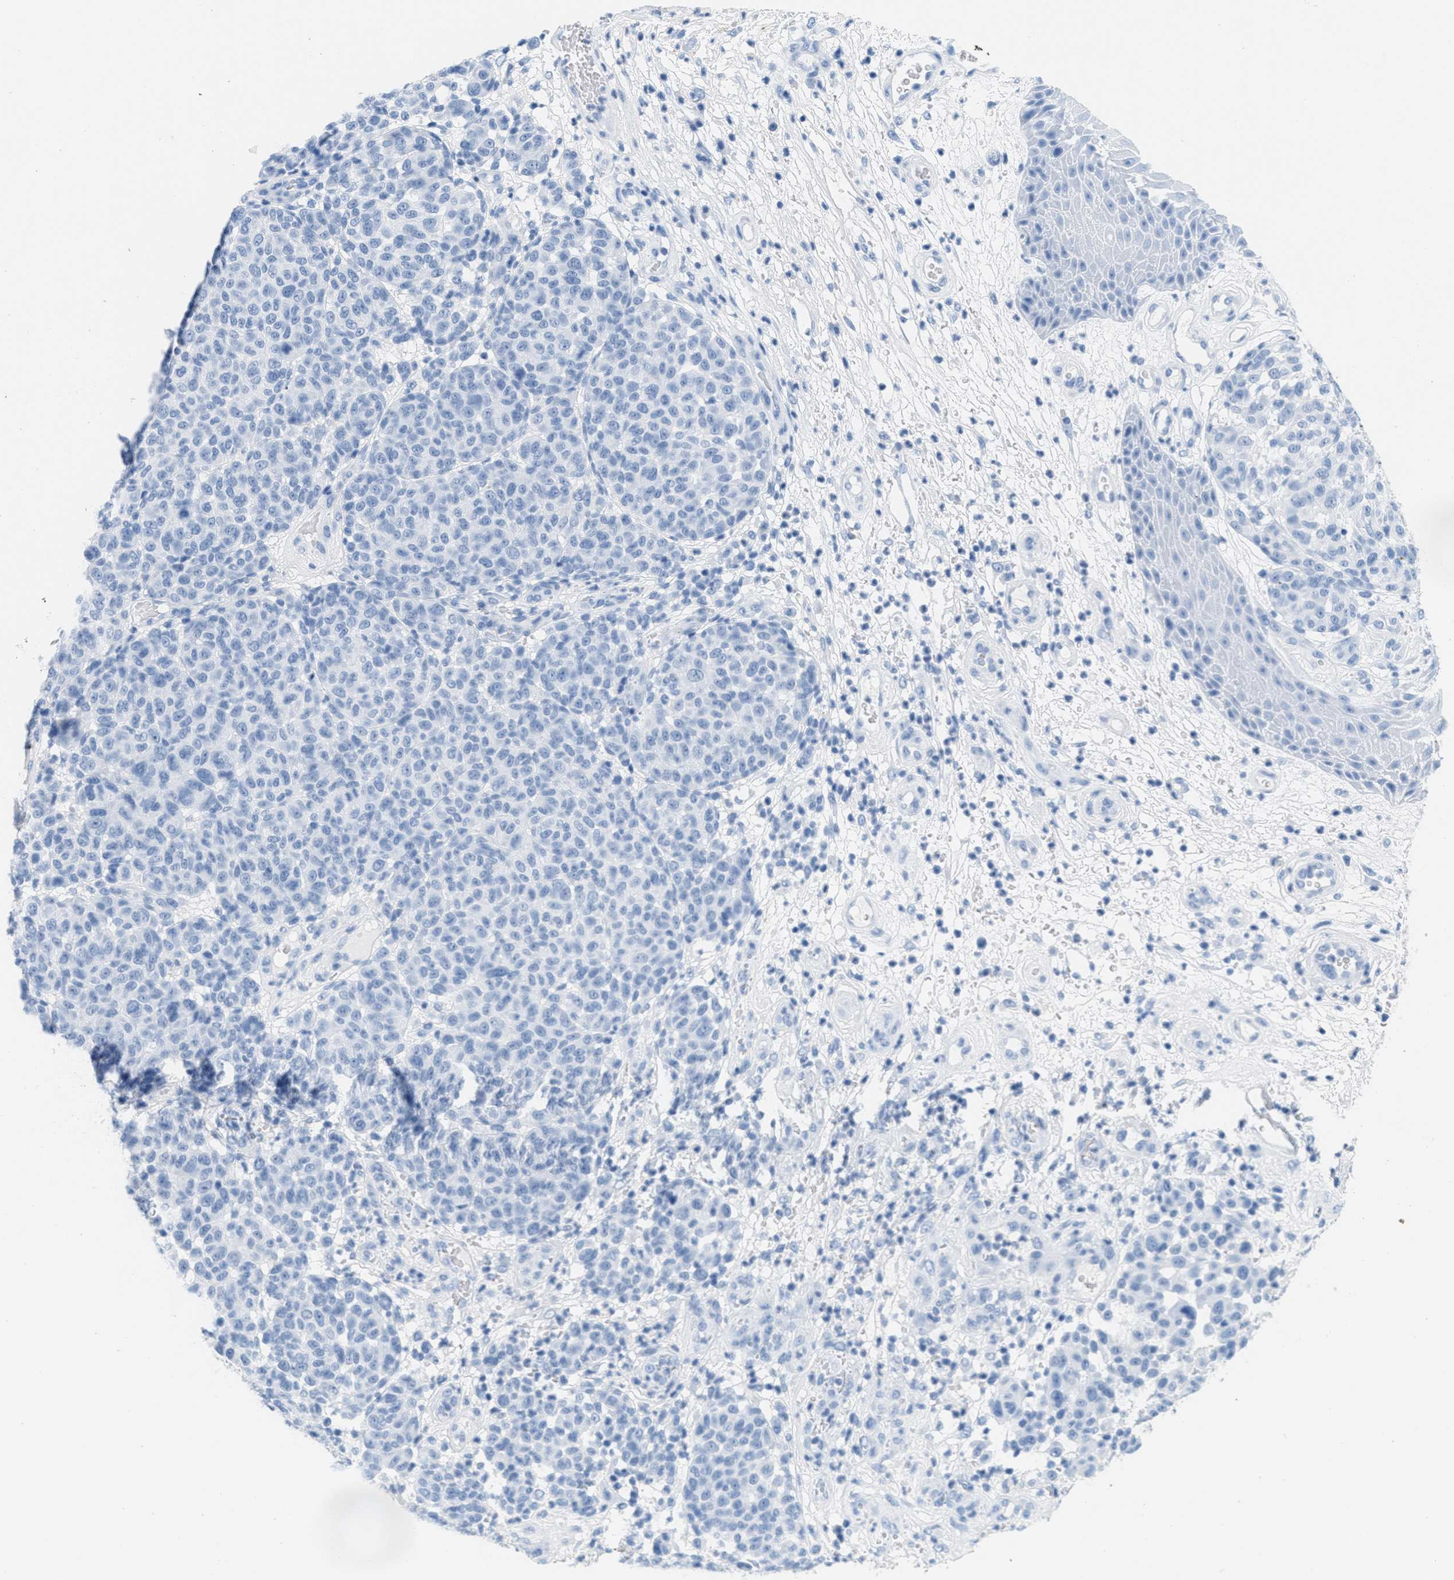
{"staining": {"intensity": "negative", "quantity": "none", "location": "none"}, "tissue": "melanoma", "cell_type": "Tumor cells", "image_type": "cancer", "snomed": [{"axis": "morphology", "description": "Malignant melanoma, Metastatic site"}, {"axis": "topography", "description": "Skin"}], "caption": "Immunohistochemical staining of human malignant melanoma (metastatic site) exhibits no significant staining in tumor cells.", "gene": "GPM6A", "patient": {"sex": "female", "age": 74}}